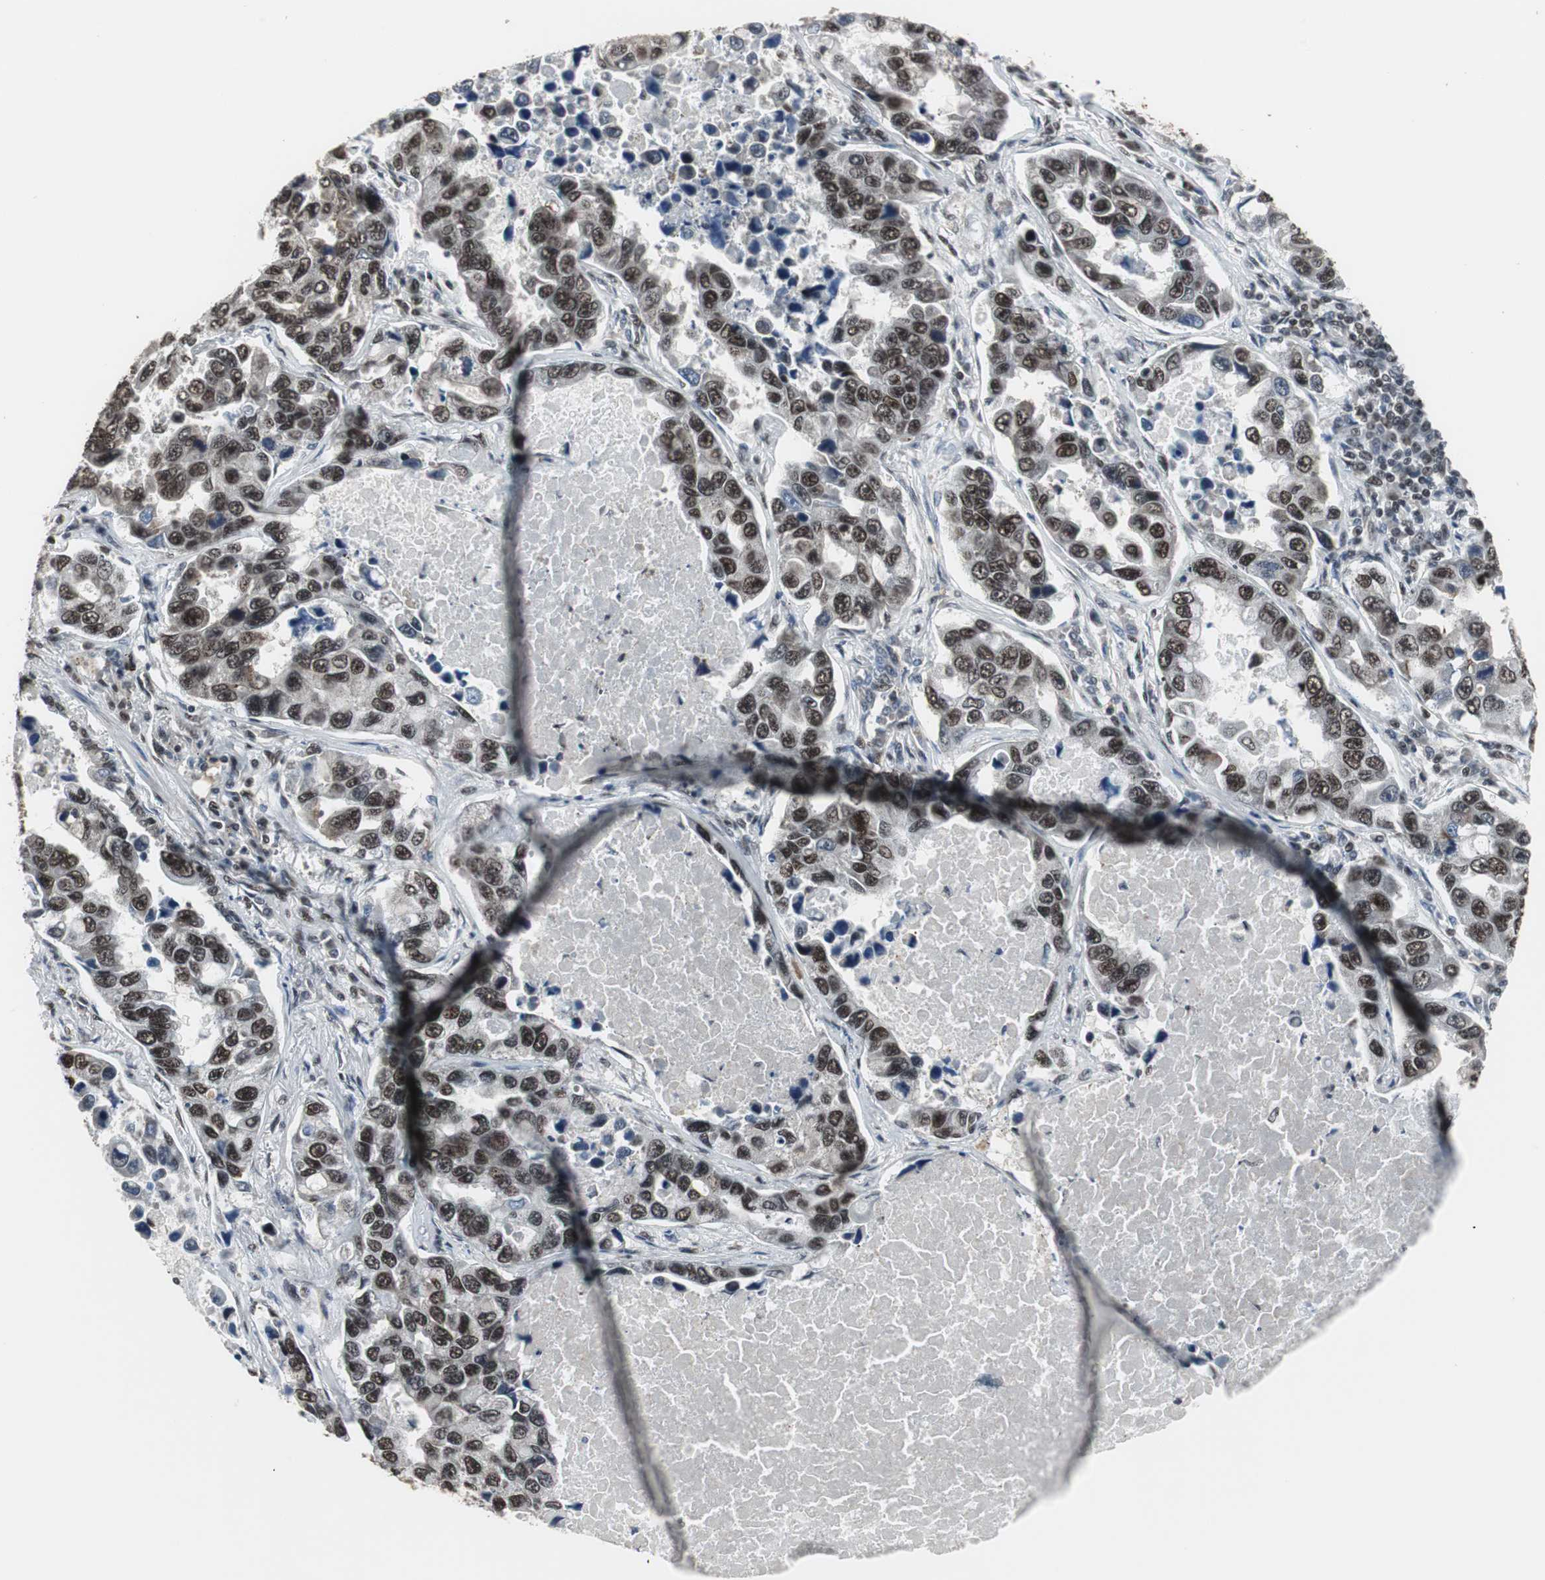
{"staining": {"intensity": "strong", "quantity": ">75%", "location": "nuclear"}, "tissue": "lung cancer", "cell_type": "Tumor cells", "image_type": "cancer", "snomed": [{"axis": "morphology", "description": "Adenocarcinoma, NOS"}, {"axis": "topography", "description": "Lung"}], "caption": "Immunohistochemical staining of human lung cancer demonstrates strong nuclear protein staining in approximately >75% of tumor cells.", "gene": "CDK9", "patient": {"sex": "male", "age": 64}}